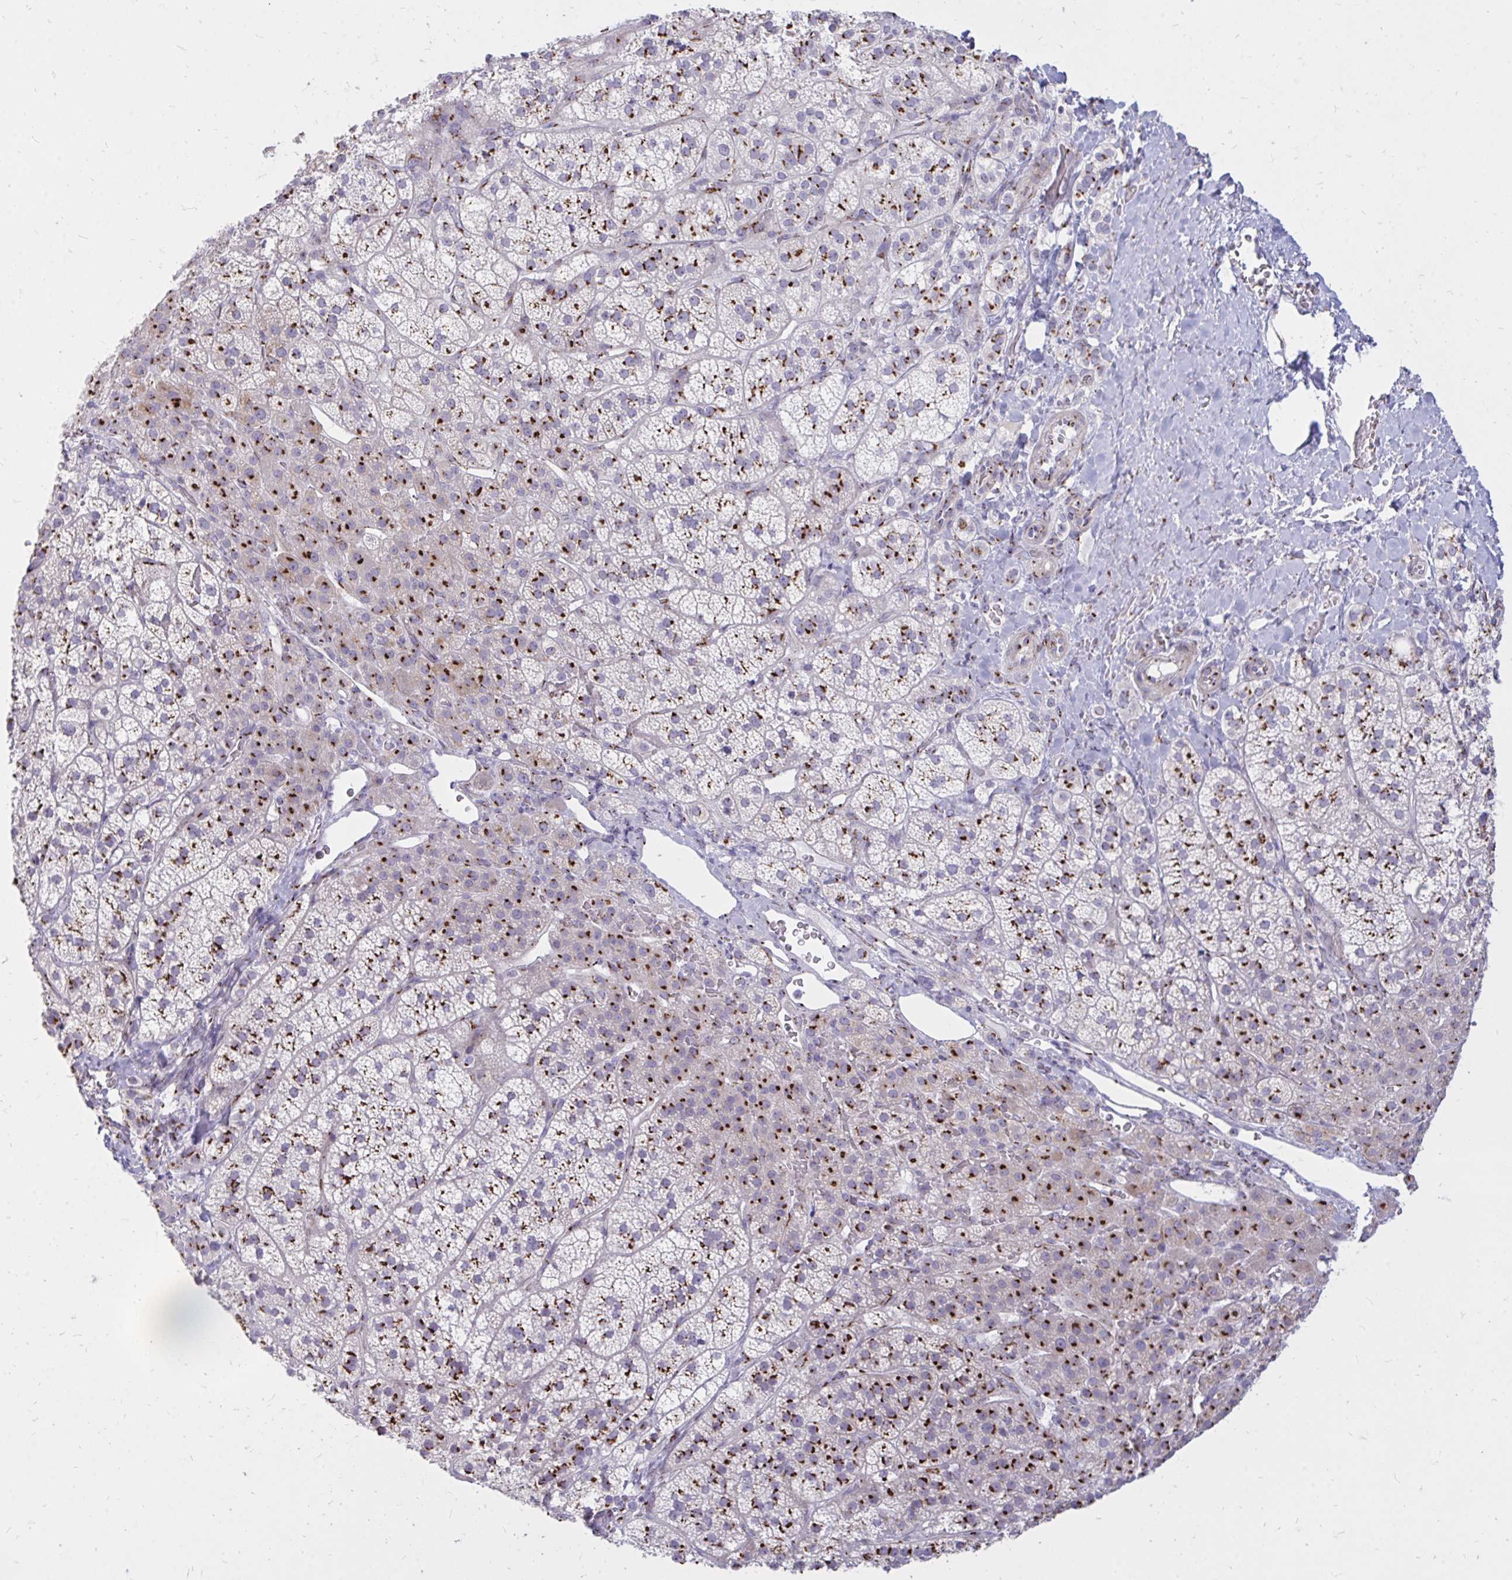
{"staining": {"intensity": "strong", "quantity": "25%-75%", "location": "cytoplasmic/membranous"}, "tissue": "adrenal gland", "cell_type": "Glandular cells", "image_type": "normal", "snomed": [{"axis": "morphology", "description": "Normal tissue, NOS"}, {"axis": "topography", "description": "Adrenal gland"}], "caption": "A brown stain labels strong cytoplasmic/membranous positivity of a protein in glandular cells of benign human adrenal gland.", "gene": "RAB6A", "patient": {"sex": "female", "age": 60}}